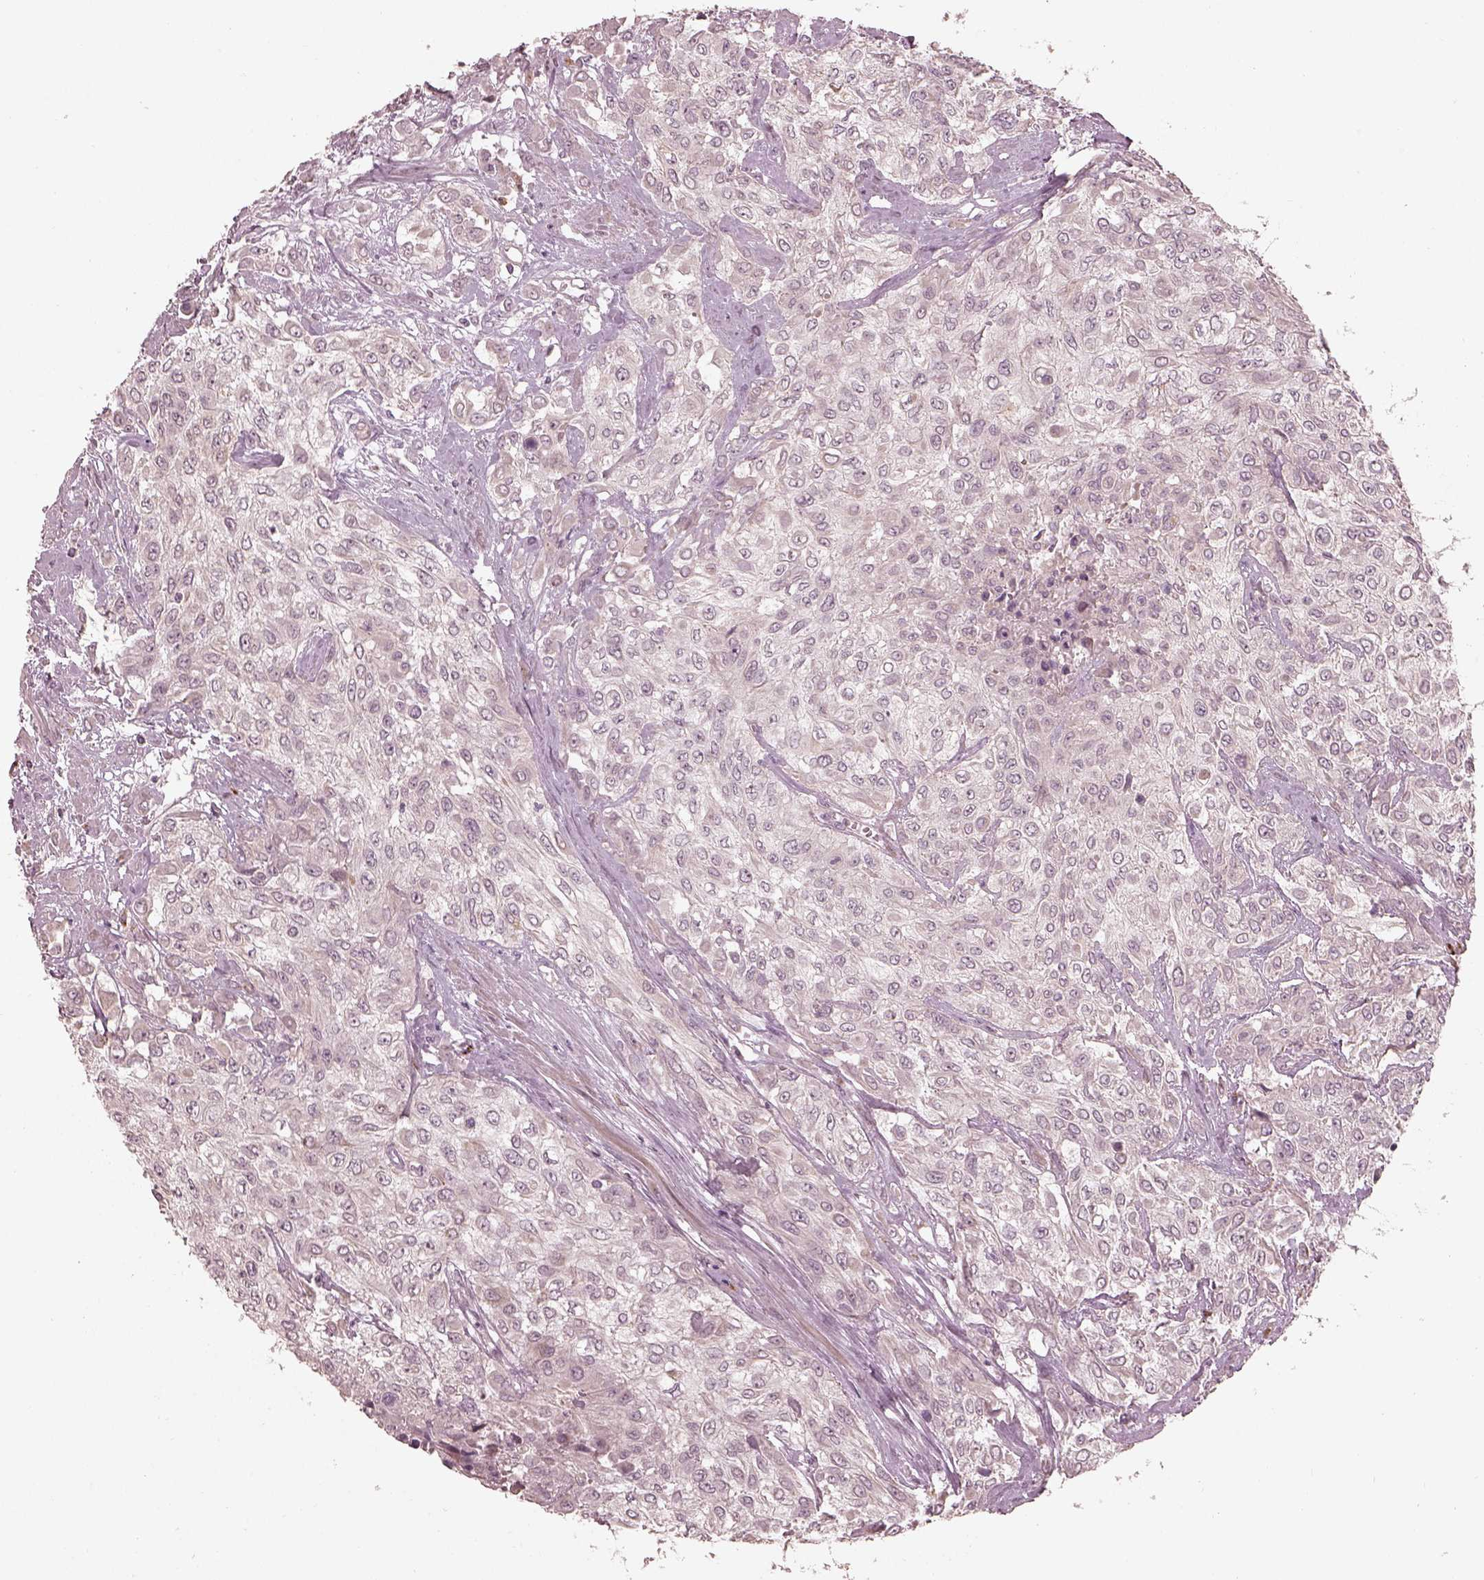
{"staining": {"intensity": "negative", "quantity": "none", "location": "none"}, "tissue": "urothelial cancer", "cell_type": "Tumor cells", "image_type": "cancer", "snomed": [{"axis": "morphology", "description": "Urothelial carcinoma, High grade"}, {"axis": "topography", "description": "Urinary bladder"}], "caption": "Immunohistochemistry of human urothelial carcinoma (high-grade) shows no staining in tumor cells.", "gene": "SLC25A46", "patient": {"sex": "male", "age": 57}}